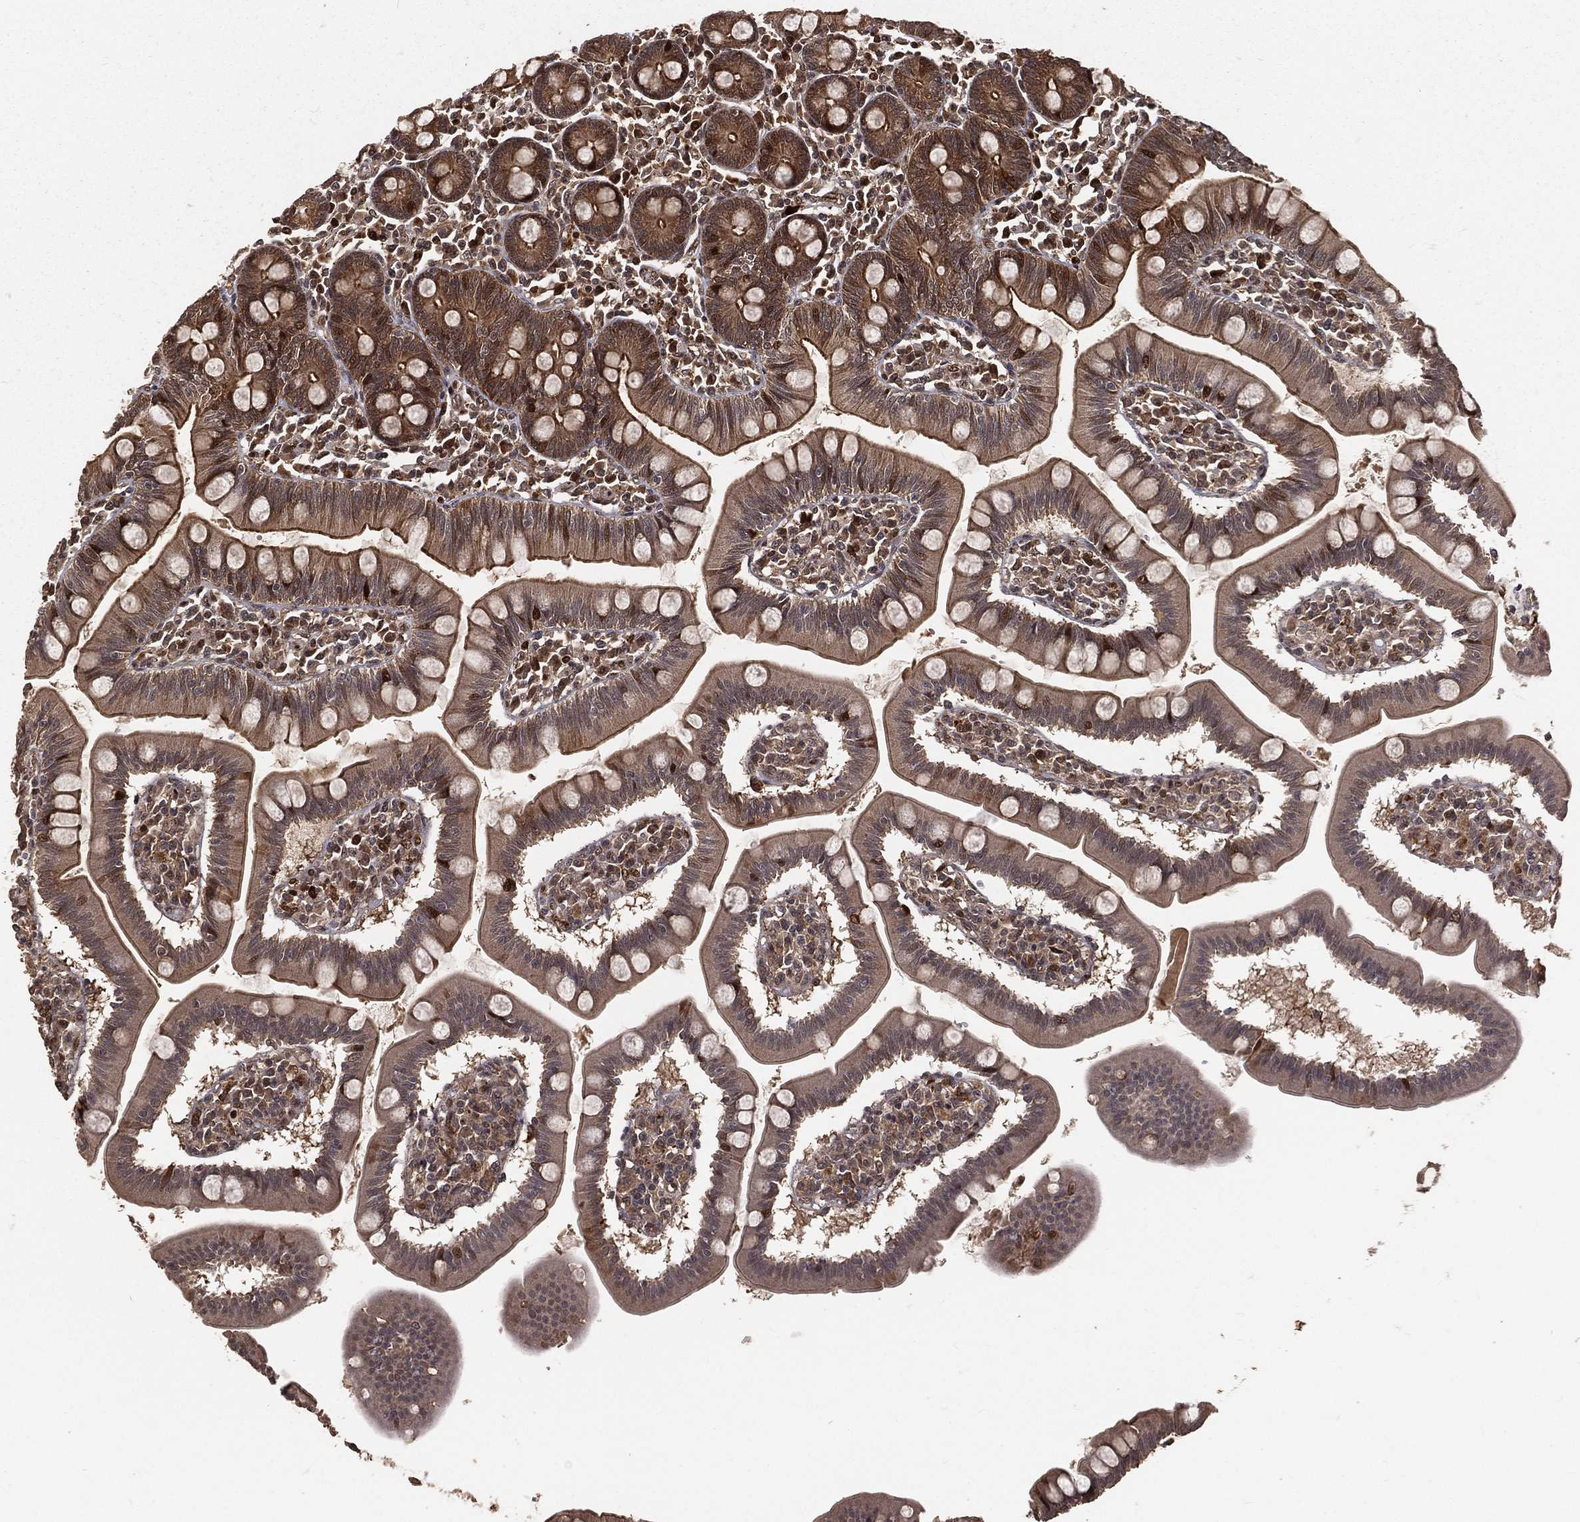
{"staining": {"intensity": "strong", "quantity": "<25%", "location": "cytoplasmic/membranous"}, "tissue": "small intestine", "cell_type": "Glandular cells", "image_type": "normal", "snomed": [{"axis": "morphology", "description": "Normal tissue, NOS"}, {"axis": "topography", "description": "Small intestine"}], "caption": "Glandular cells reveal medium levels of strong cytoplasmic/membranous positivity in approximately <25% of cells in unremarkable human small intestine. Ihc stains the protein of interest in brown and the nuclei are stained blue.", "gene": "MAPK1", "patient": {"sex": "male", "age": 88}}